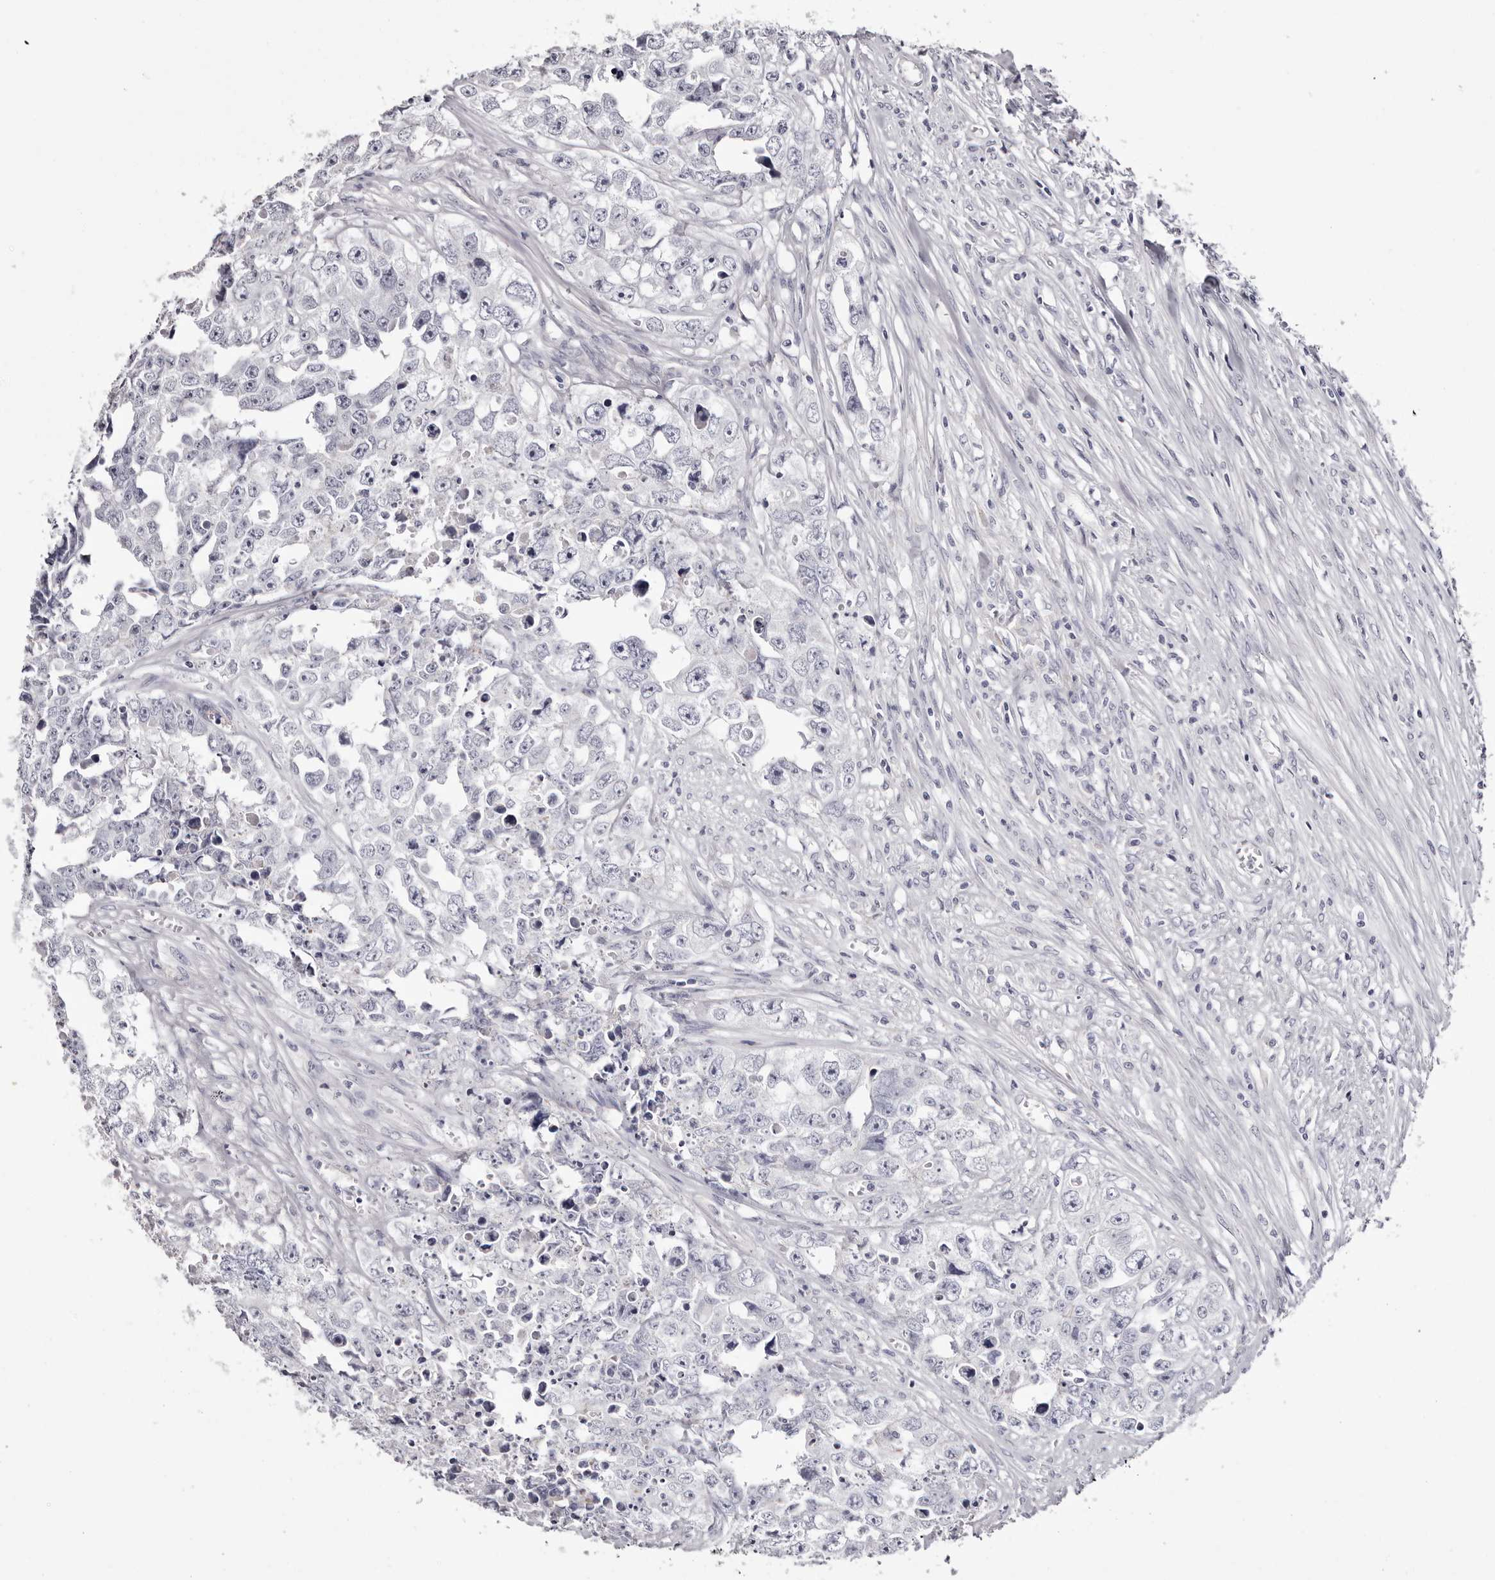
{"staining": {"intensity": "negative", "quantity": "none", "location": "none"}, "tissue": "testis cancer", "cell_type": "Tumor cells", "image_type": "cancer", "snomed": [{"axis": "morphology", "description": "Seminoma, NOS"}, {"axis": "morphology", "description": "Carcinoma, Embryonal, NOS"}, {"axis": "topography", "description": "Testis"}], "caption": "Immunohistochemistry (IHC) photomicrograph of neoplastic tissue: human testis cancer stained with DAB reveals no significant protein expression in tumor cells. The staining is performed using DAB (3,3'-diaminobenzidine) brown chromogen with nuclei counter-stained in using hematoxylin.", "gene": "CA6", "patient": {"sex": "male", "age": 43}}